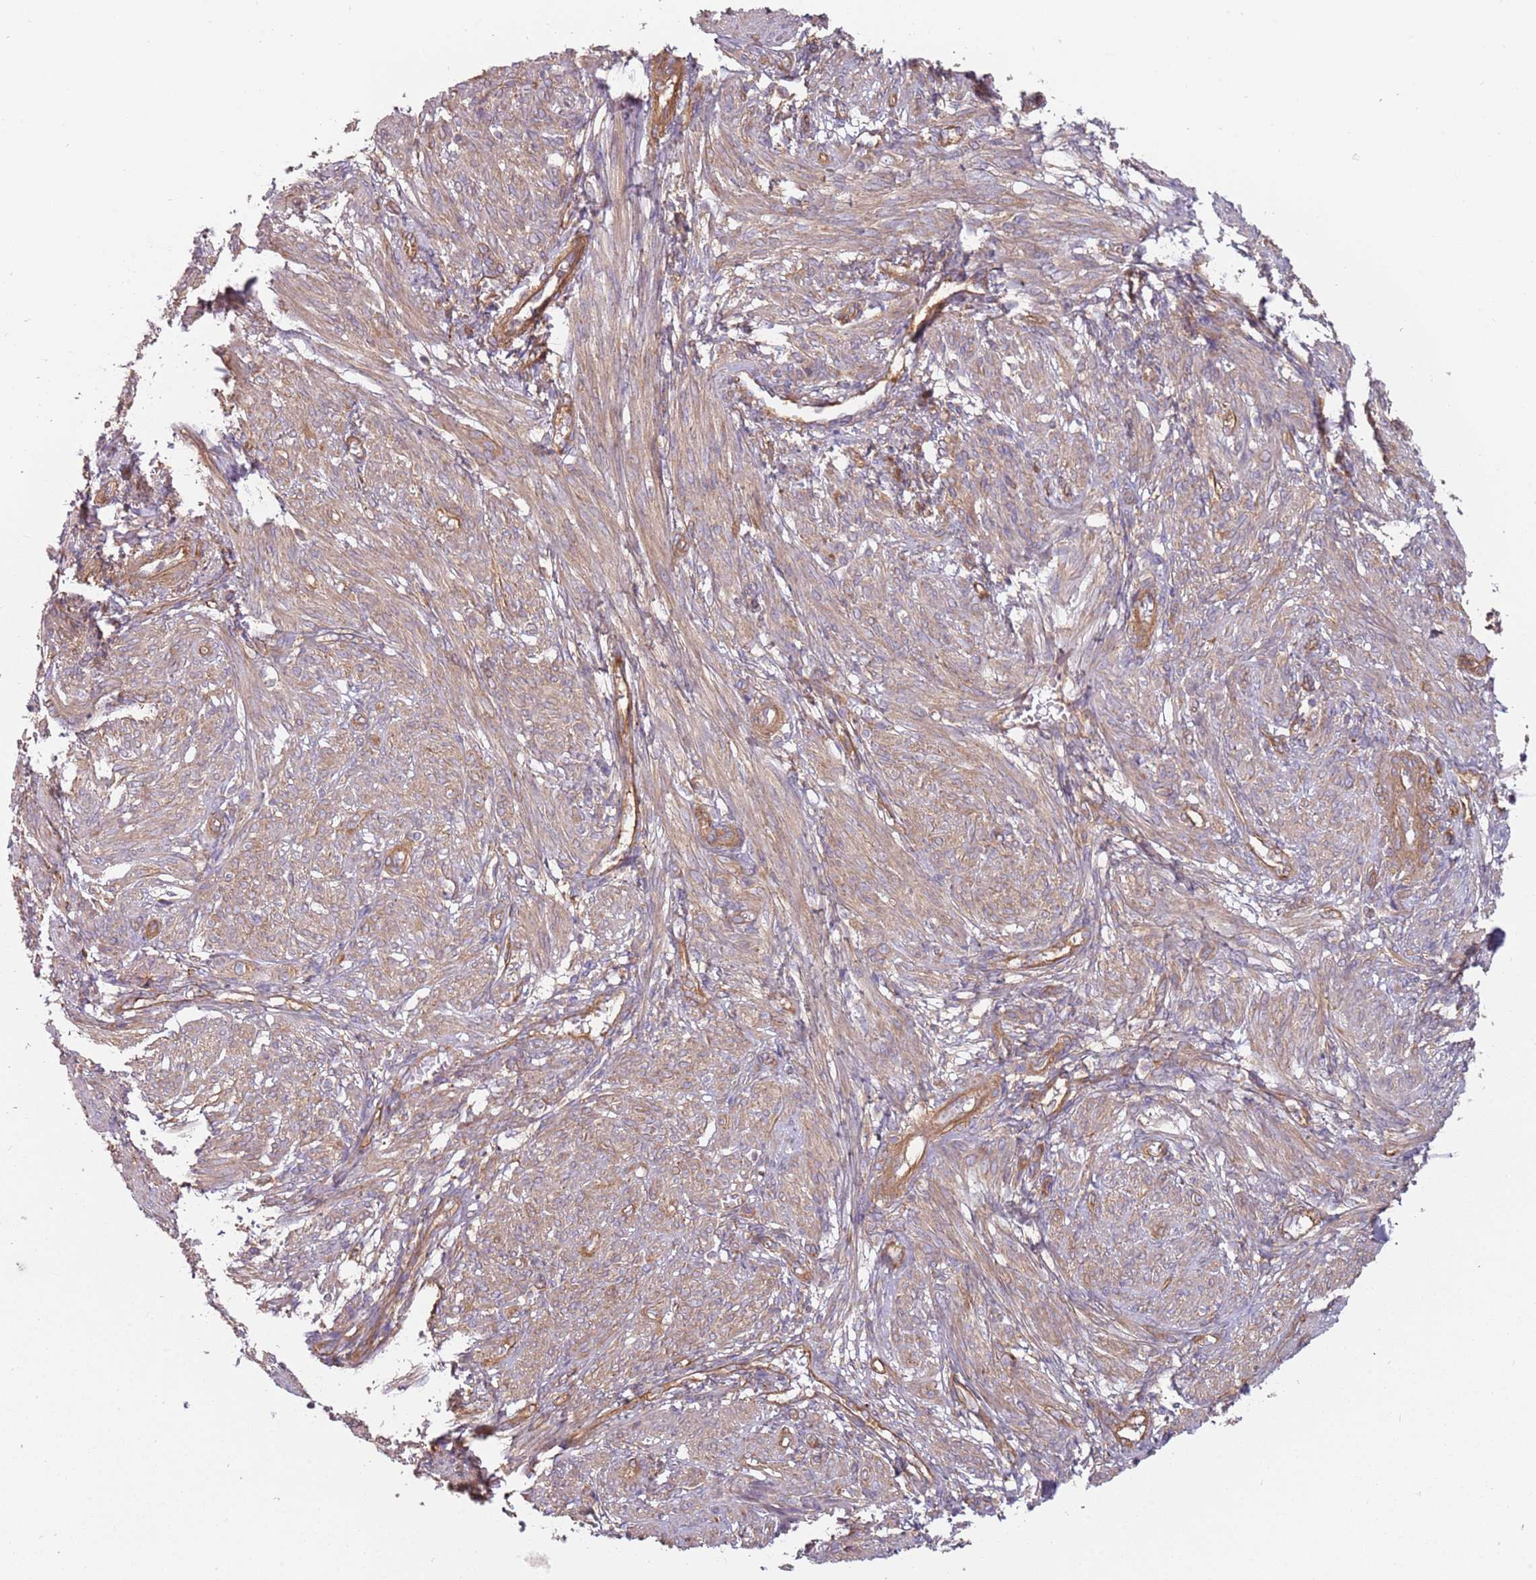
{"staining": {"intensity": "weak", "quantity": "25%-75%", "location": "cytoplasmic/membranous"}, "tissue": "smooth muscle", "cell_type": "Smooth muscle cells", "image_type": "normal", "snomed": [{"axis": "morphology", "description": "Normal tissue, NOS"}, {"axis": "topography", "description": "Smooth muscle"}], "caption": "Smooth muscle stained with DAB (3,3'-diaminobenzidine) IHC exhibits low levels of weak cytoplasmic/membranous expression in approximately 25%-75% of smooth muscle cells.", "gene": "SPDL1", "patient": {"sex": "female", "age": 39}}